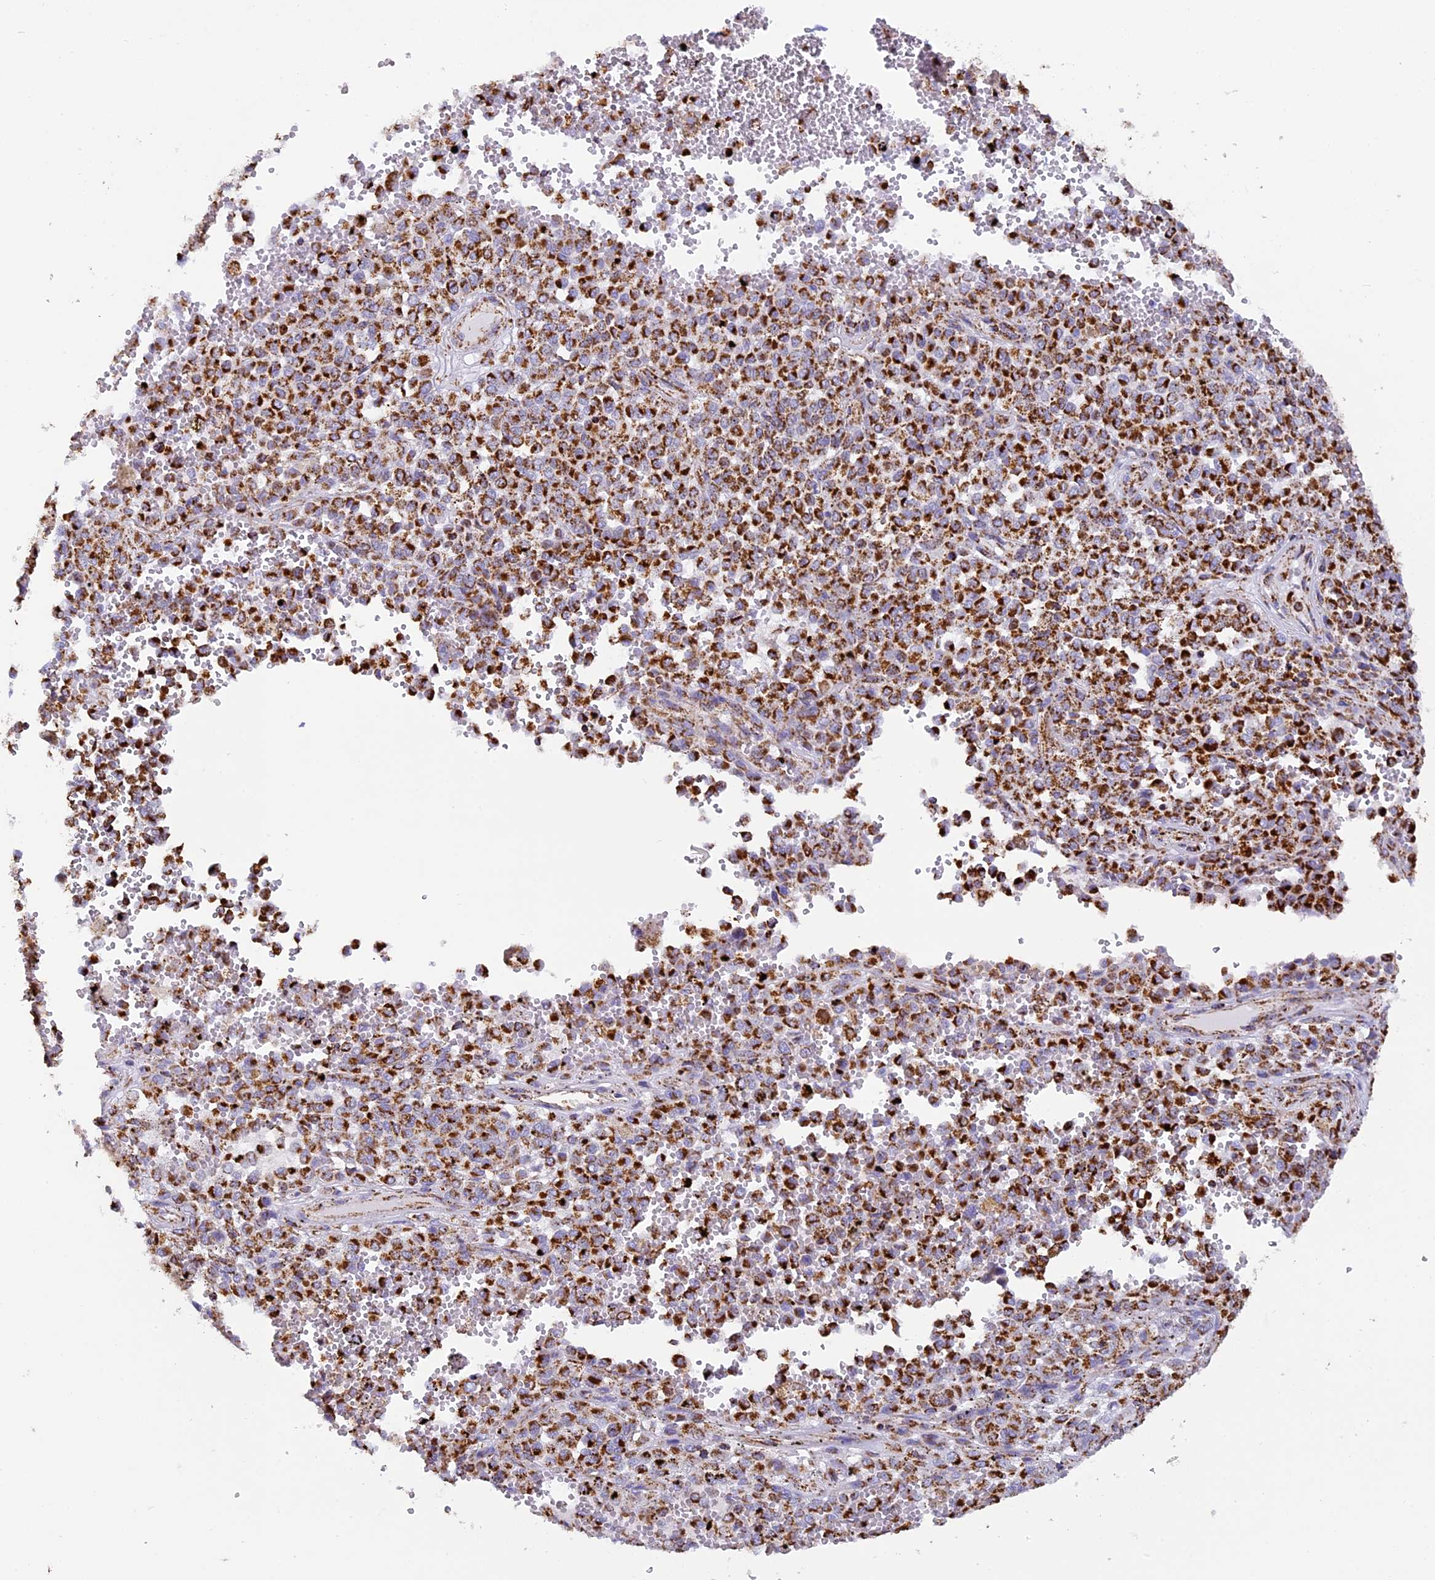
{"staining": {"intensity": "strong", "quantity": ">75%", "location": "cytoplasmic/membranous"}, "tissue": "melanoma", "cell_type": "Tumor cells", "image_type": "cancer", "snomed": [{"axis": "morphology", "description": "Malignant melanoma, Metastatic site"}, {"axis": "topography", "description": "Pancreas"}], "caption": "Immunohistochemical staining of malignant melanoma (metastatic site) reveals strong cytoplasmic/membranous protein expression in approximately >75% of tumor cells. (IHC, brightfield microscopy, high magnification).", "gene": "STK17A", "patient": {"sex": "female", "age": 30}}